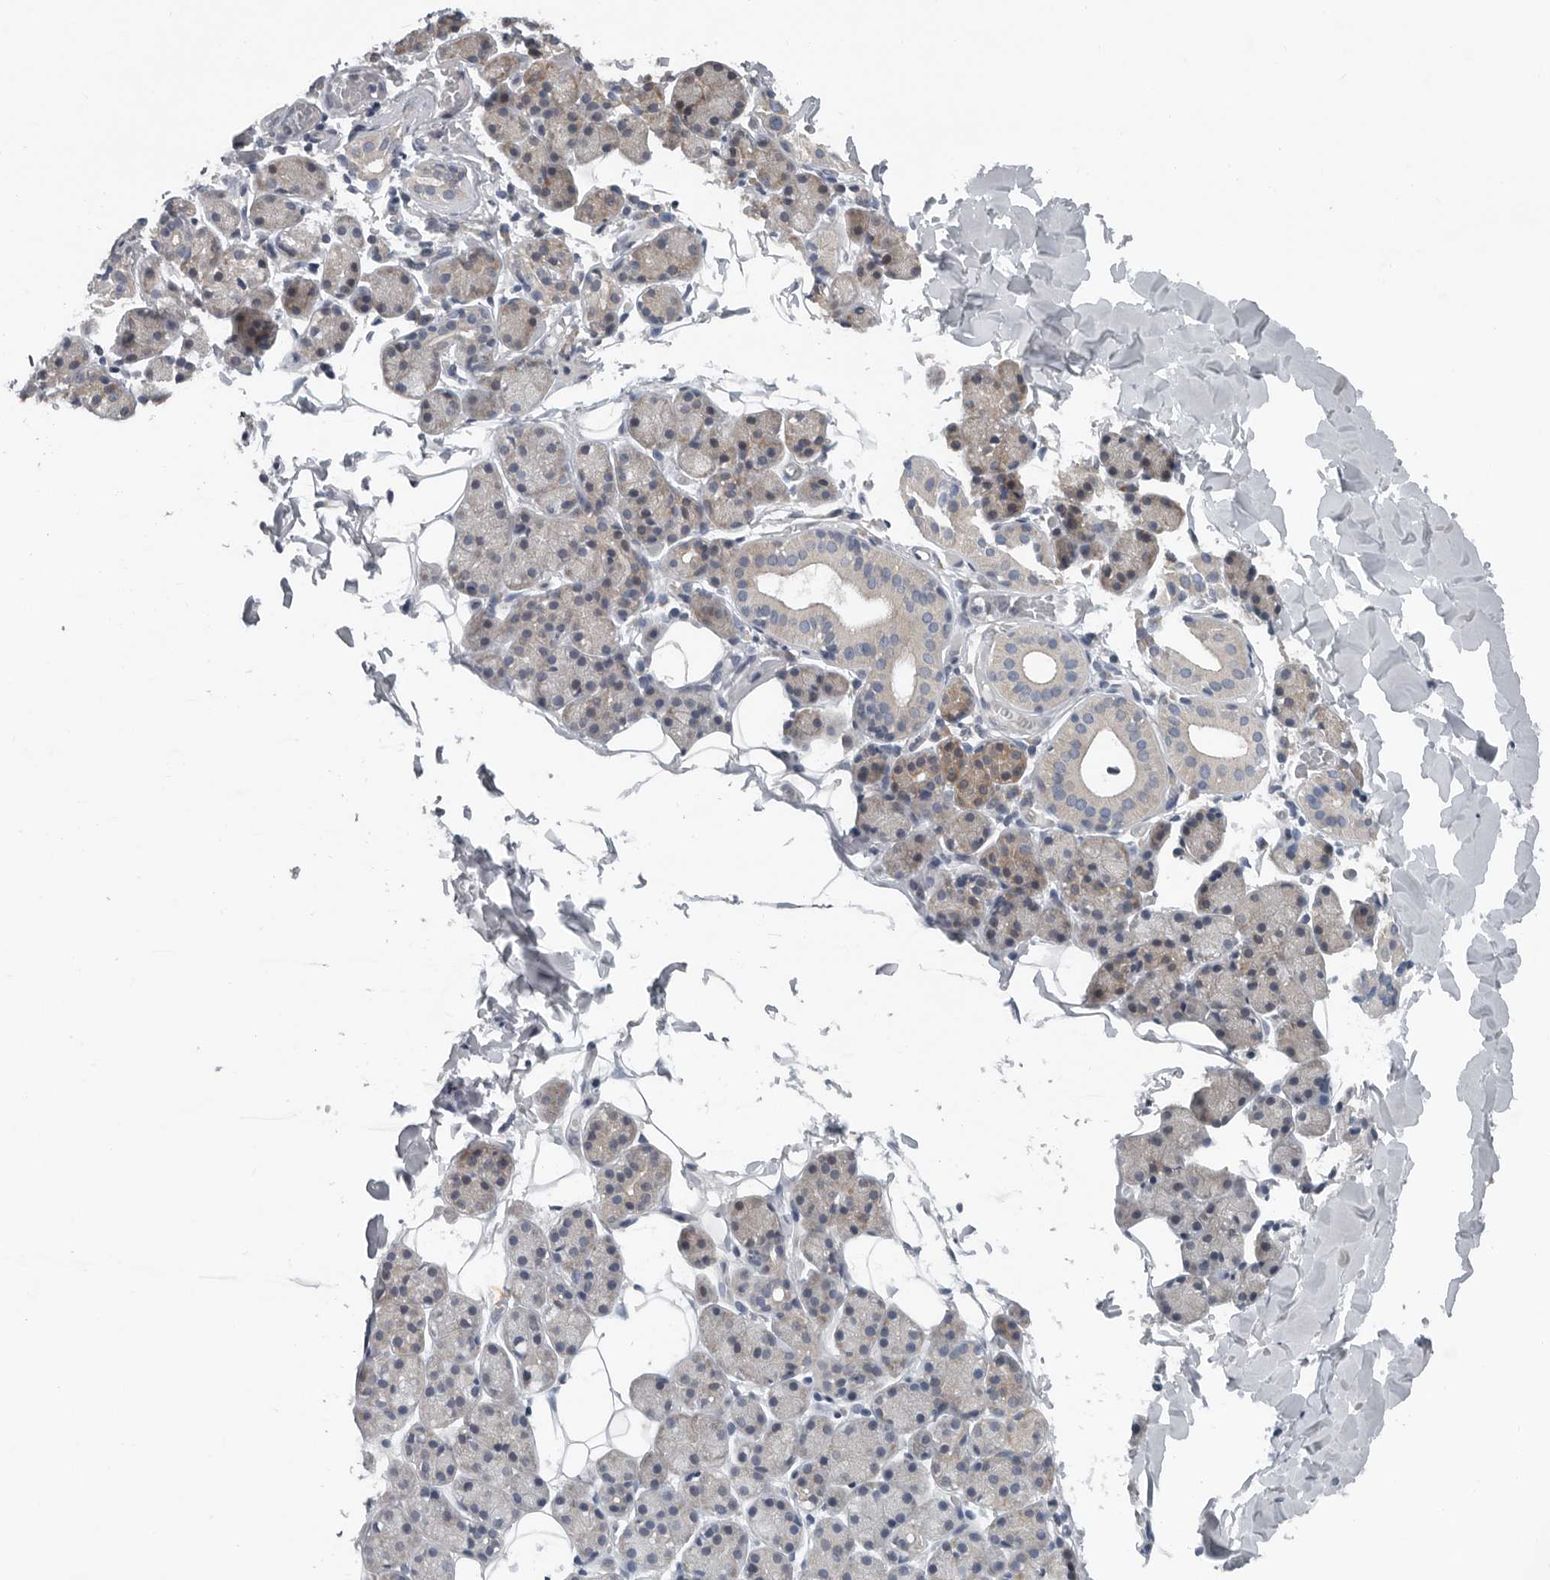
{"staining": {"intensity": "weak", "quantity": "25%-75%", "location": "cytoplasmic/membranous"}, "tissue": "salivary gland", "cell_type": "Glandular cells", "image_type": "normal", "snomed": [{"axis": "morphology", "description": "Normal tissue, NOS"}, {"axis": "topography", "description": "Salivary gland"}], "caption": "The immunohistochemical stain labels weak cytoplasmic/membranous positivity in glandular cells of normal salivary gland.", "gene": "TMEM199", "patient": {"sex": "female", "age": 33}}